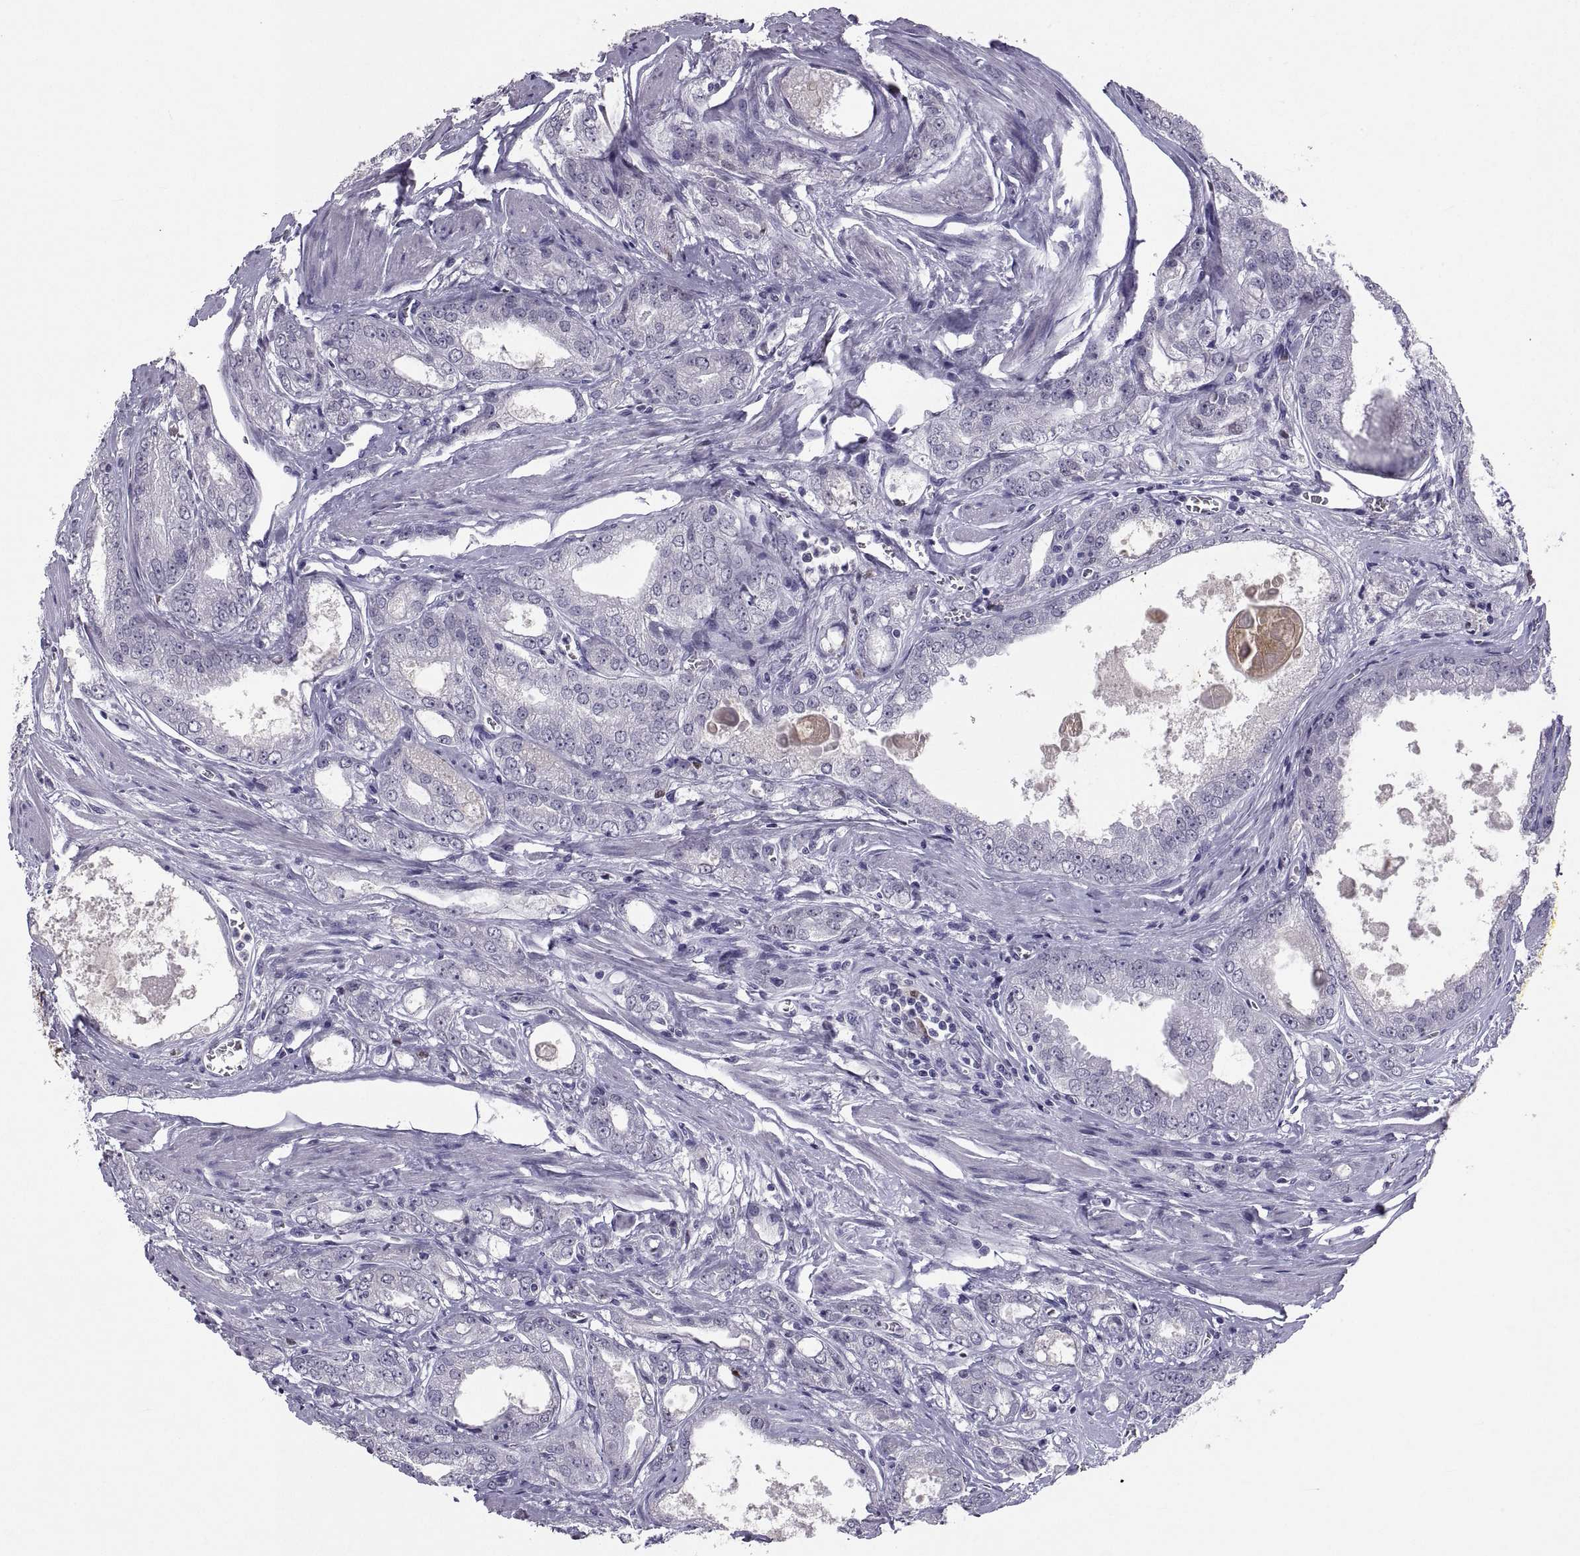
{"staining": {"intensity": "negative", "quantity": "none", "location": "none"}, "tissue": "prostate cancer", "cell_type": "Tumor cells", "image_type": "cancer", "snomed": [{"axis": "morphology", "description": "Adenocarcinoma, NOS"}, {"axis": "morphology", "description": "Adenocarcinoma, High grade"}, {"axis": "topography", "description": "Prostate"}], "caption": "Human adenocarcinoma (prostate) stained for a protein using IHC displays no staining in tumor cells.", "gene": "SOX21", "patient": {"sex": "male", "age": 70}}